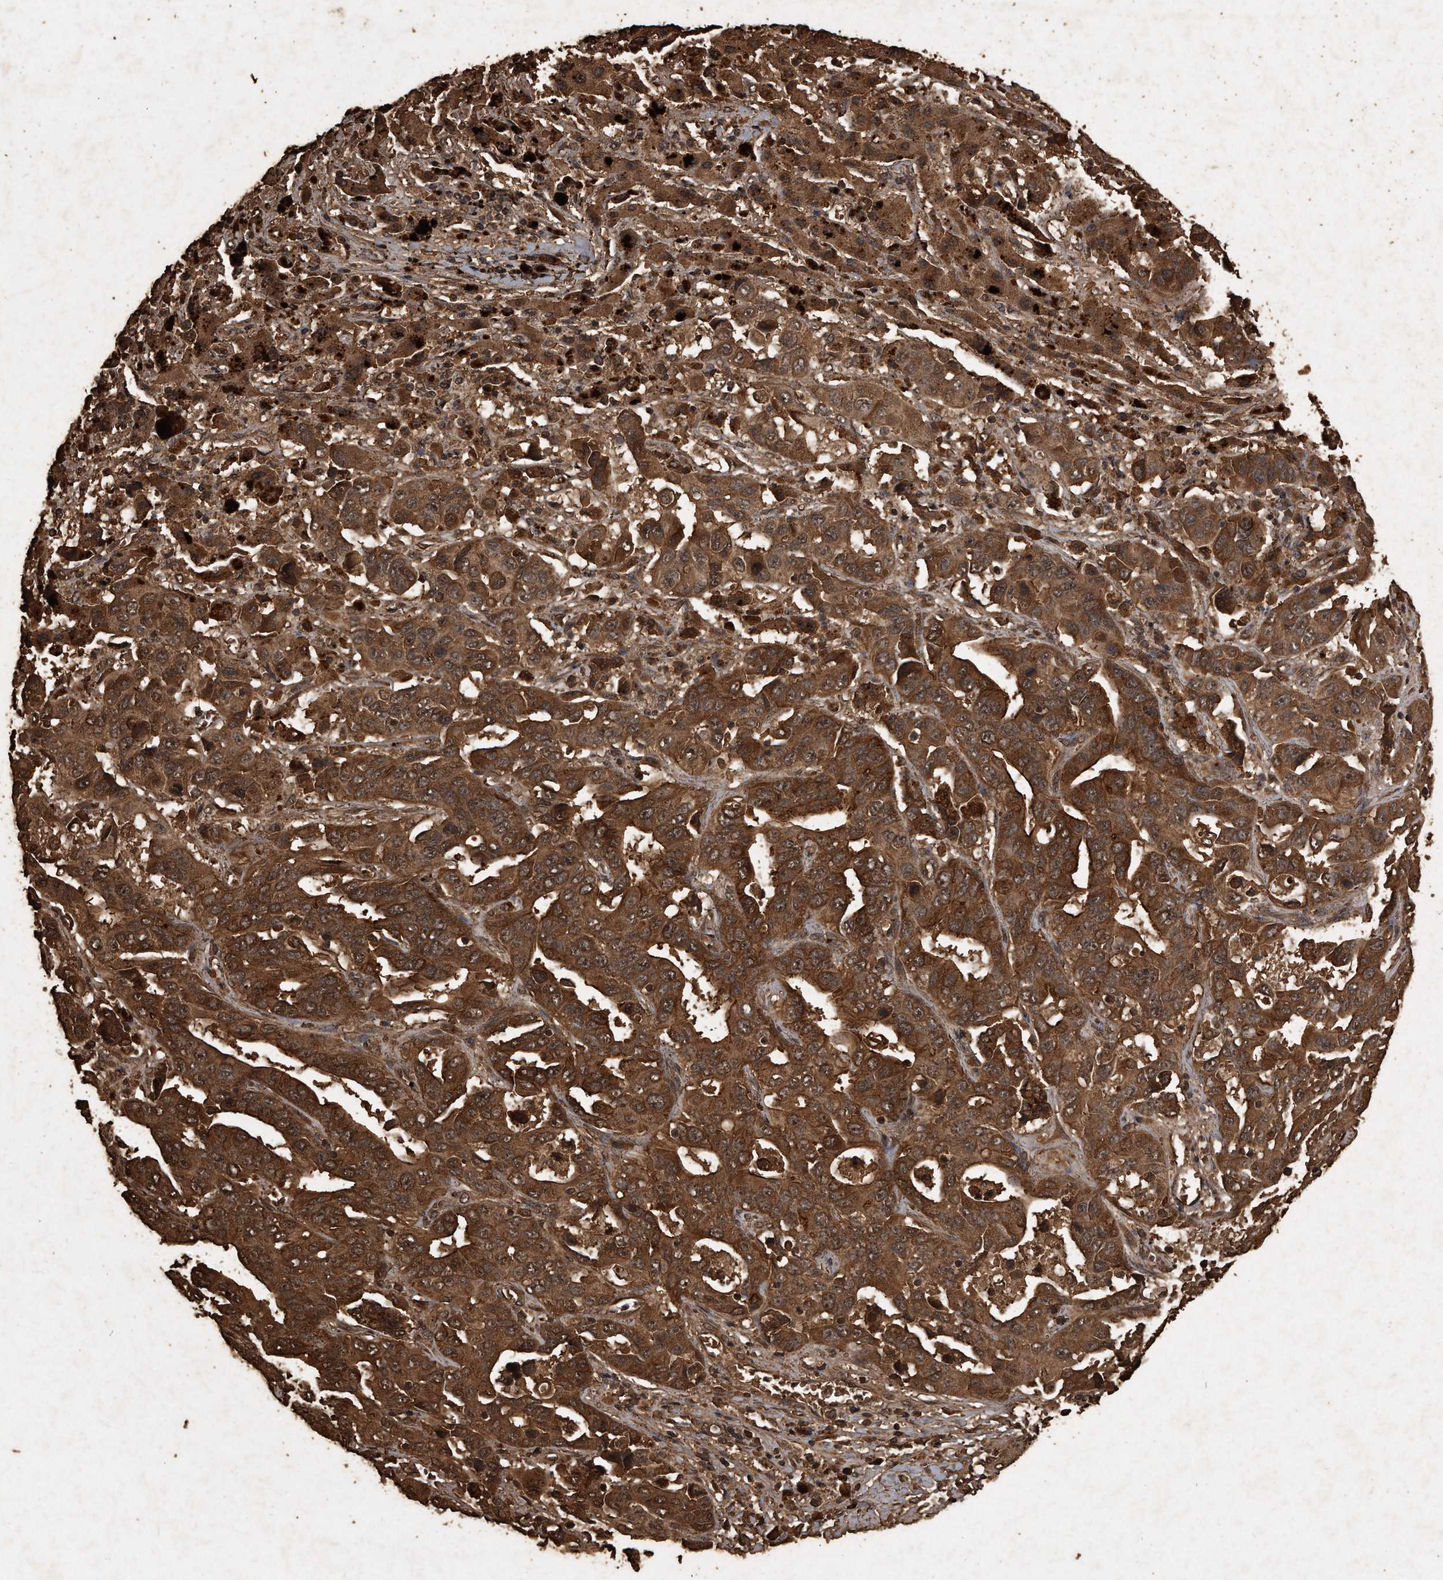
{"staining": {"intensity": "strong", "quantity": ">75%", "location": "cytoplasmic/membranous"}, "tissue": "liver cancer", "cell_type": "Tumor cells", "image_type": "cancer", "snomed": [{"axis": "morphology", "description": "Cholangiocarcinoma"}, {"axis": "topography", "description": "Liver"}], "caption": "Immunohistochemistry (IHC) image of human liver cancer stained for a protein (brown), which demonstrates high levels of strong cytoplasmic/membranous expression in approximately >75% of tumor cells.", "gene": "CFLAR", "patient": {"sex": "female", "age": 52}}